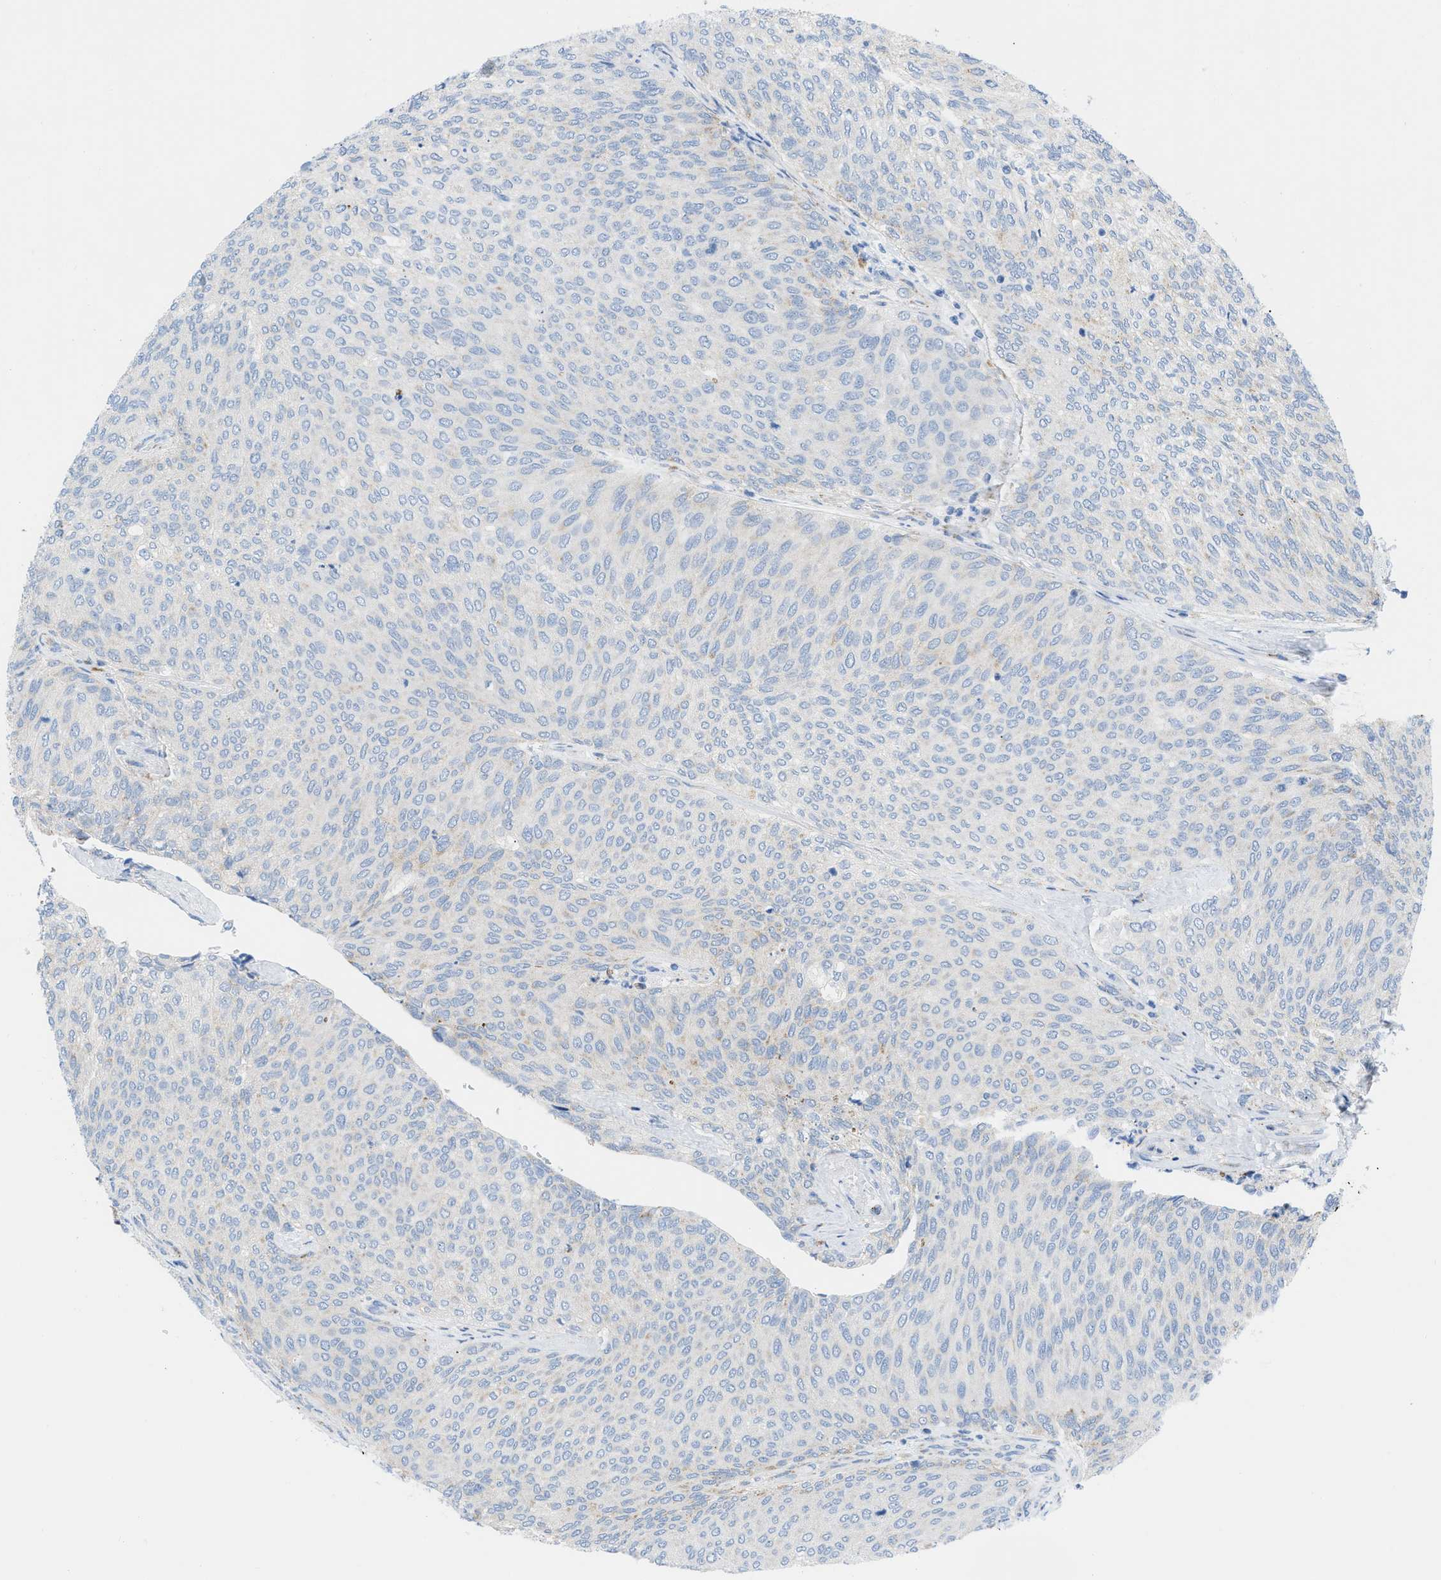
{"staining": {"intensity": "negative", "quantity": "none", "location": "none"}, "tissue": "urothelial cancer", "cell_type": "Tumor cells", "image_type": "cancer", "snomed": [{"axis": "morphology", "description": "Urothelial carcinoma, Low grade"}, {"axis": "topography", "description": "Urinary bladder"}], "caption": "The image exhibits no significant positivity in tumor cells of low-grade urothelial carcinoma. (Stains: DAB (3,3'-diaminobenzidine) IHC with hematoxylin counter stain, Microscopy: brightfield microscopy at high magnification).", "gene": "RBBP9", "patient": {"sex": "female", "age": 79}}